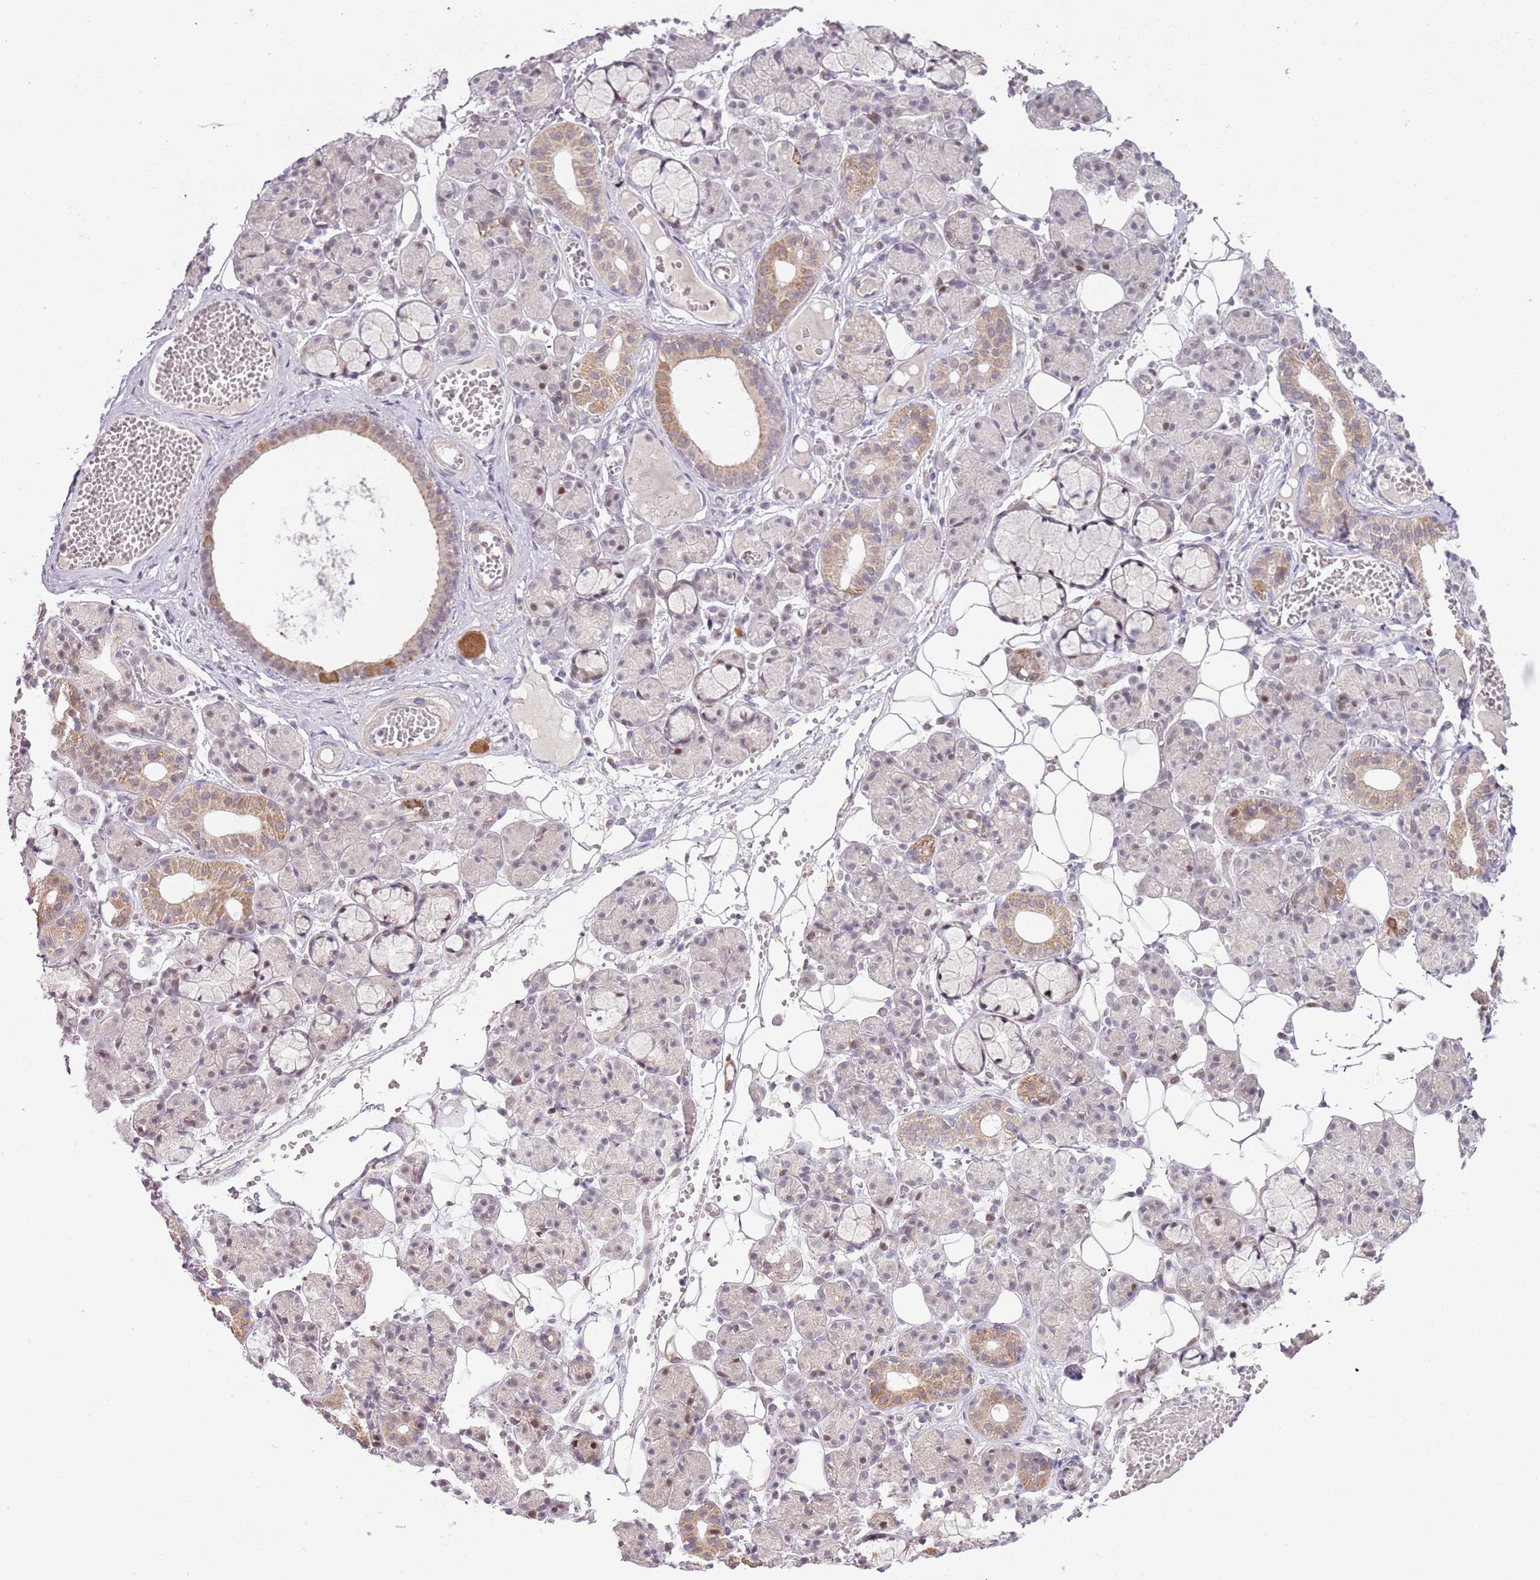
{"staining": {"intensity": "weak", "quantity": "25%-75%", "location": "cytoplasmic/membranous,nuclear"}, "tissue": "salivary gland", "cell_type": "Glandular cells", "image_type": "normal", "snomed": [{"axis": "morphology", "description": "Normal tissue, NOS"}, {"axis": "topography", "description": "Salivary gland"}], "caption": "Protein staining of unremarkable salivary gland exhibits weak cytoplasmic/membranous,nuclear staining in about 25%-75% of glandular cells.", "gene": "MLLT11", "patient": {"sex": "male", "age": 63}}